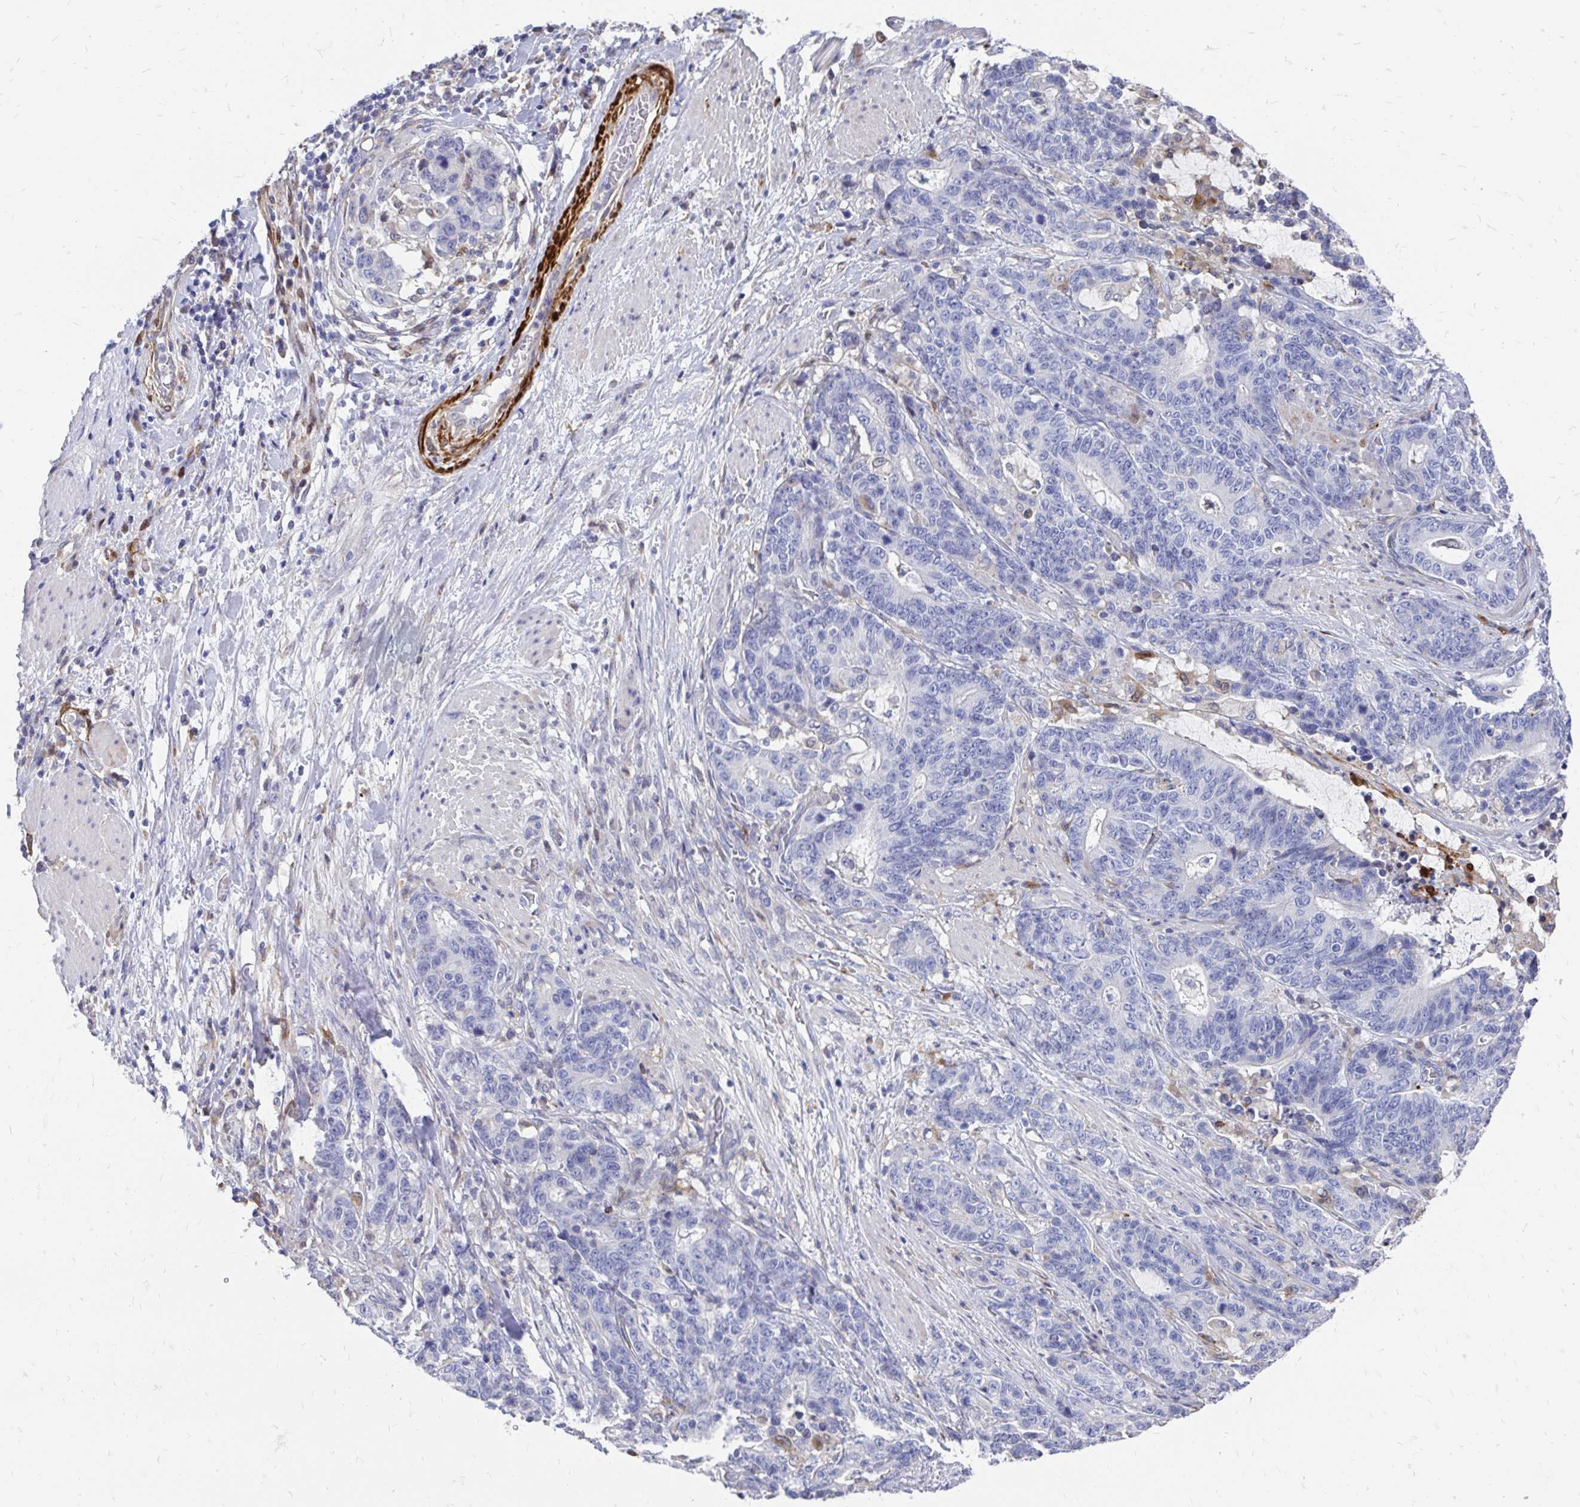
{"staining": {"intensity": "negative", "quantity": "none", "location": "none"}, "tissue": "stomach cancer", "cell_type": "Tumor cells", "image_type": "cancer", "snomed": [{"axis": "morphology", "description": "Normal tissue, NOS"}, {"axis": "morphology", "description": "Adenocarcinoma, NOS"}, {"axis": "topography", "description": "Stomach"}], "caption": "The IHC histopathology image has no significant positivity in tumor cells of stomach cancer (adenocarcinoma) tissue.", "gene": "CDKL1", "patient": {"sex": "female", "age": 64}}